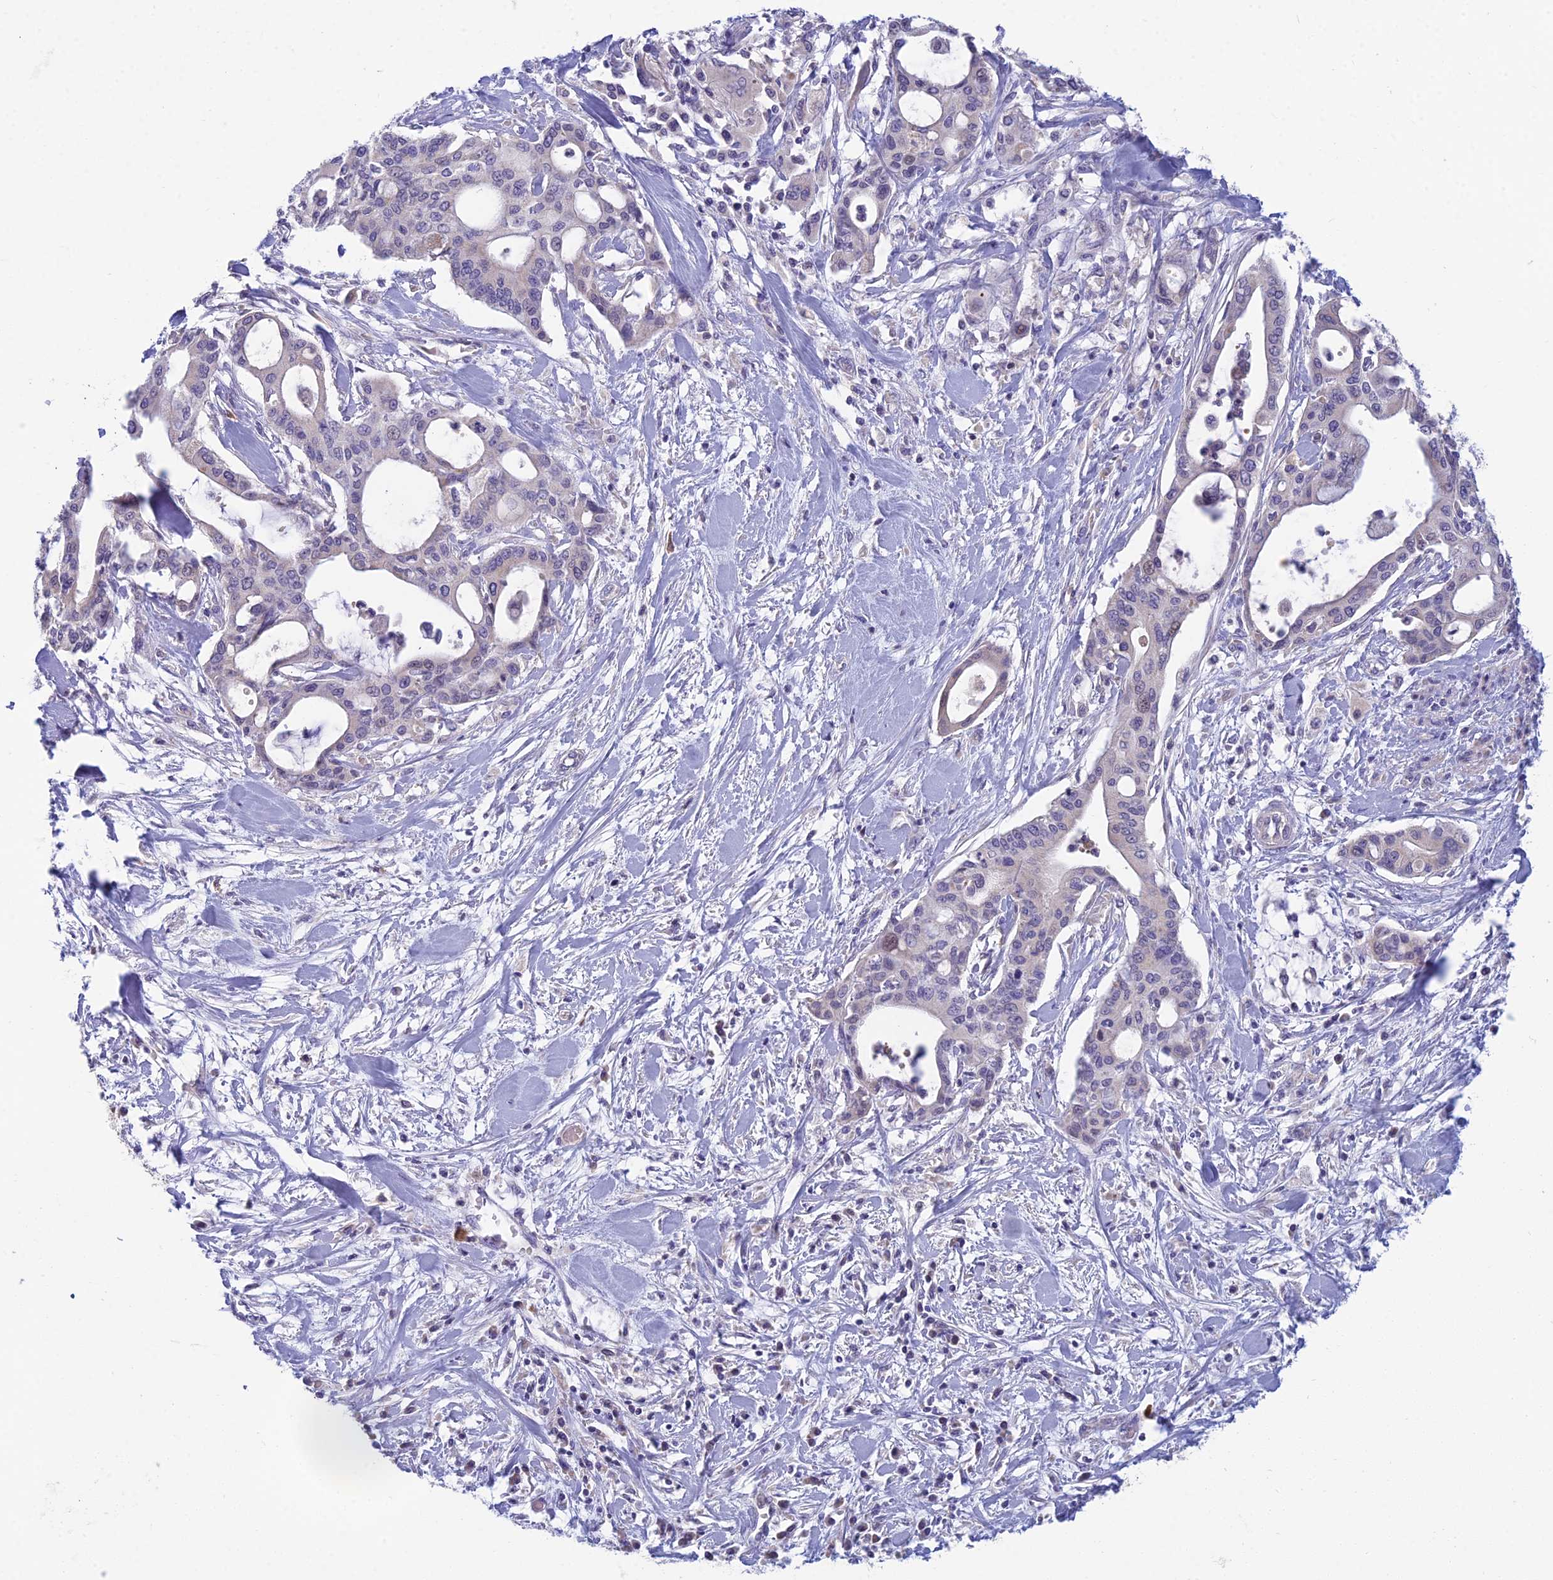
{"staining": {"intensity": "weak", "quantity": "<25%", "location": "cytoplasmic/membranous"}, "tissue": "pancreatic cancer", "cell_type": "Tumor cells", "image_type": "cancer", "snomed": [{"axis": "morphology", "description": "Adenocarcinoma, NOS"}, {"axis": "topography", "description": "Pancreas"}], "caption": "Protein analysis of pancreatic cancer displays no significant staining in tumor cells.", "gene": "CFAP206", "patient": {"sex": "male", "age": 46}}